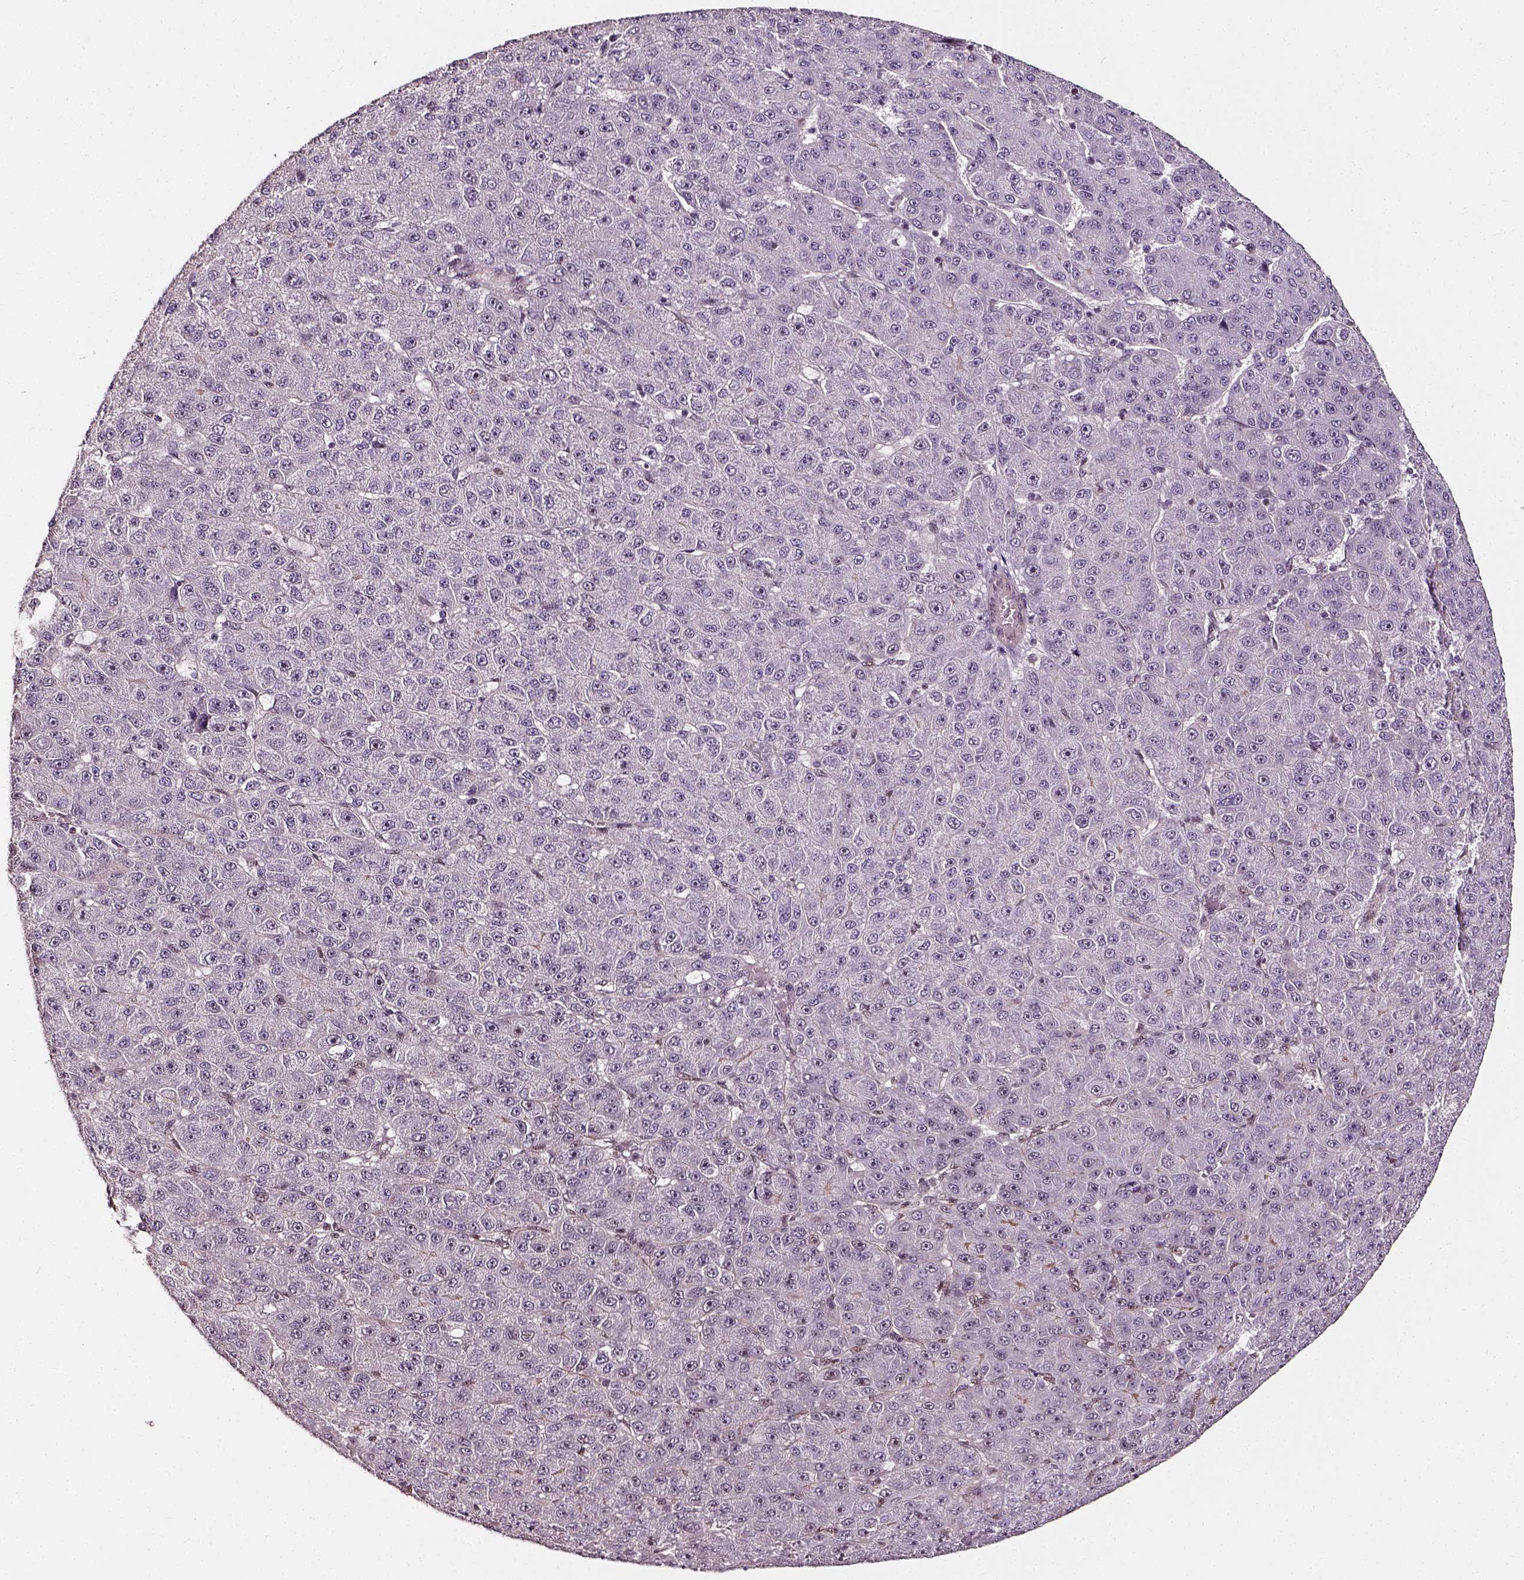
{"staining": {"intensity": "negative", "quantity": "none", "location": "none"}, "tissue": "liver cancer", "cell_type": "Tumor cells", "image_type": "cancer", "snomed": [{"axis": "morphology", "description": "Carcinoma, Hepatocellular, NOS"}, {"axis": "topography", "description": "Liver"}], "caption": "DAB immunohistochemical staining of human hepatocellular carcinoma (liver) displays no significant staining in tumor cells.", "gene": "NACC1", "patient": {"sex": "male", "age": 67}}